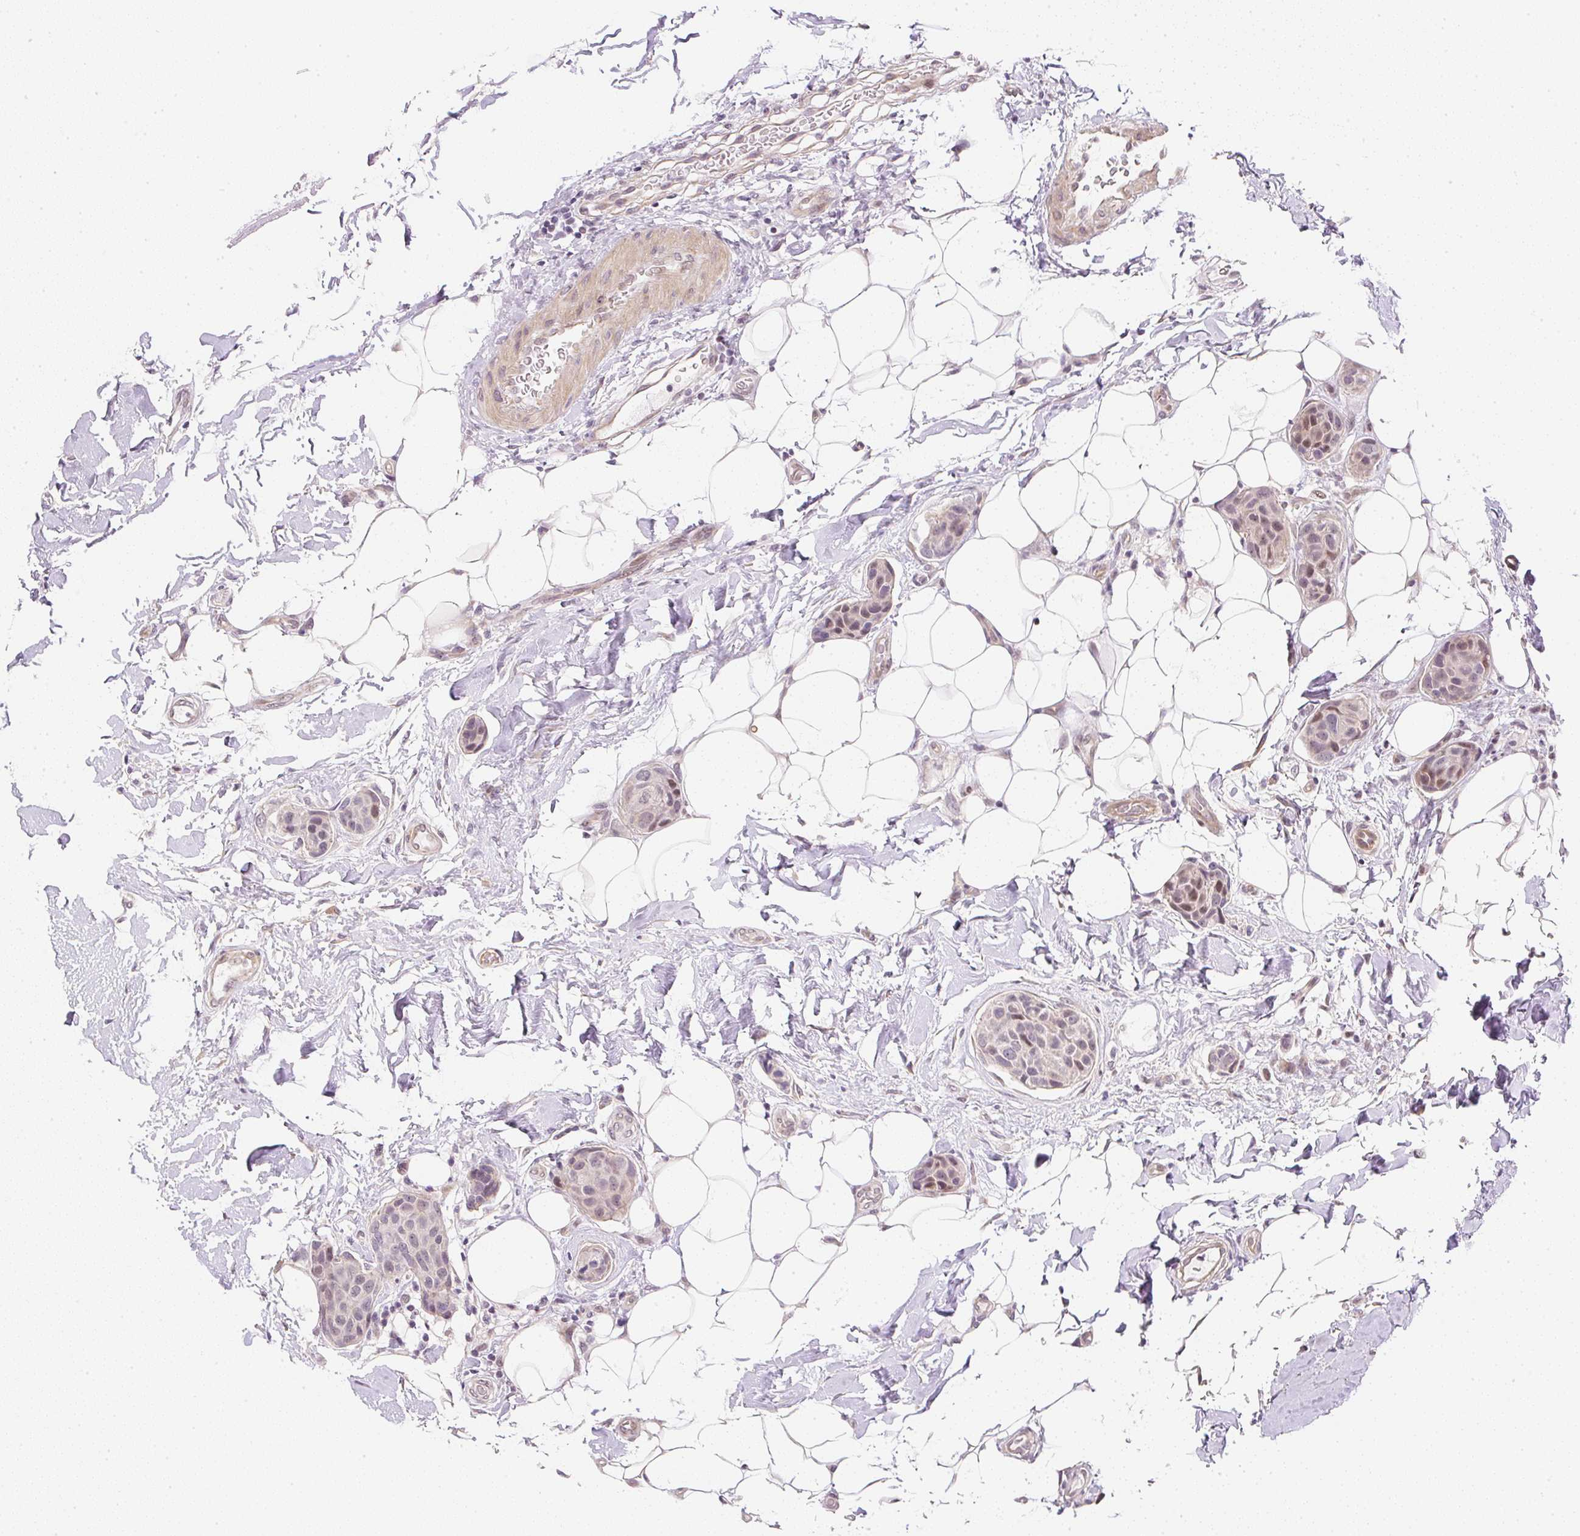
{"staining": {"intensity": "weak", "quantity": ">75%", "location": "nuclear"}, "tissue": "breast cancer", "cell_type": "Tumor cells", "image_type": "cancer", "snomed": [{"axis": "morphology", "description": "Duct carcinoma"}, {"axis": "topography", "description": "Breast"}, {"axis": "topography", "description": "Lymph node"}], "caption": "Approximately >75% of tumor cells in human infiltrating ductal carcinoma (breast) demonstrate weak nuclear protein expression as visualized by brown immunohistochemical staining.", "gene": "DPPA4", "patient": {"sex": "female", "age": 80}}